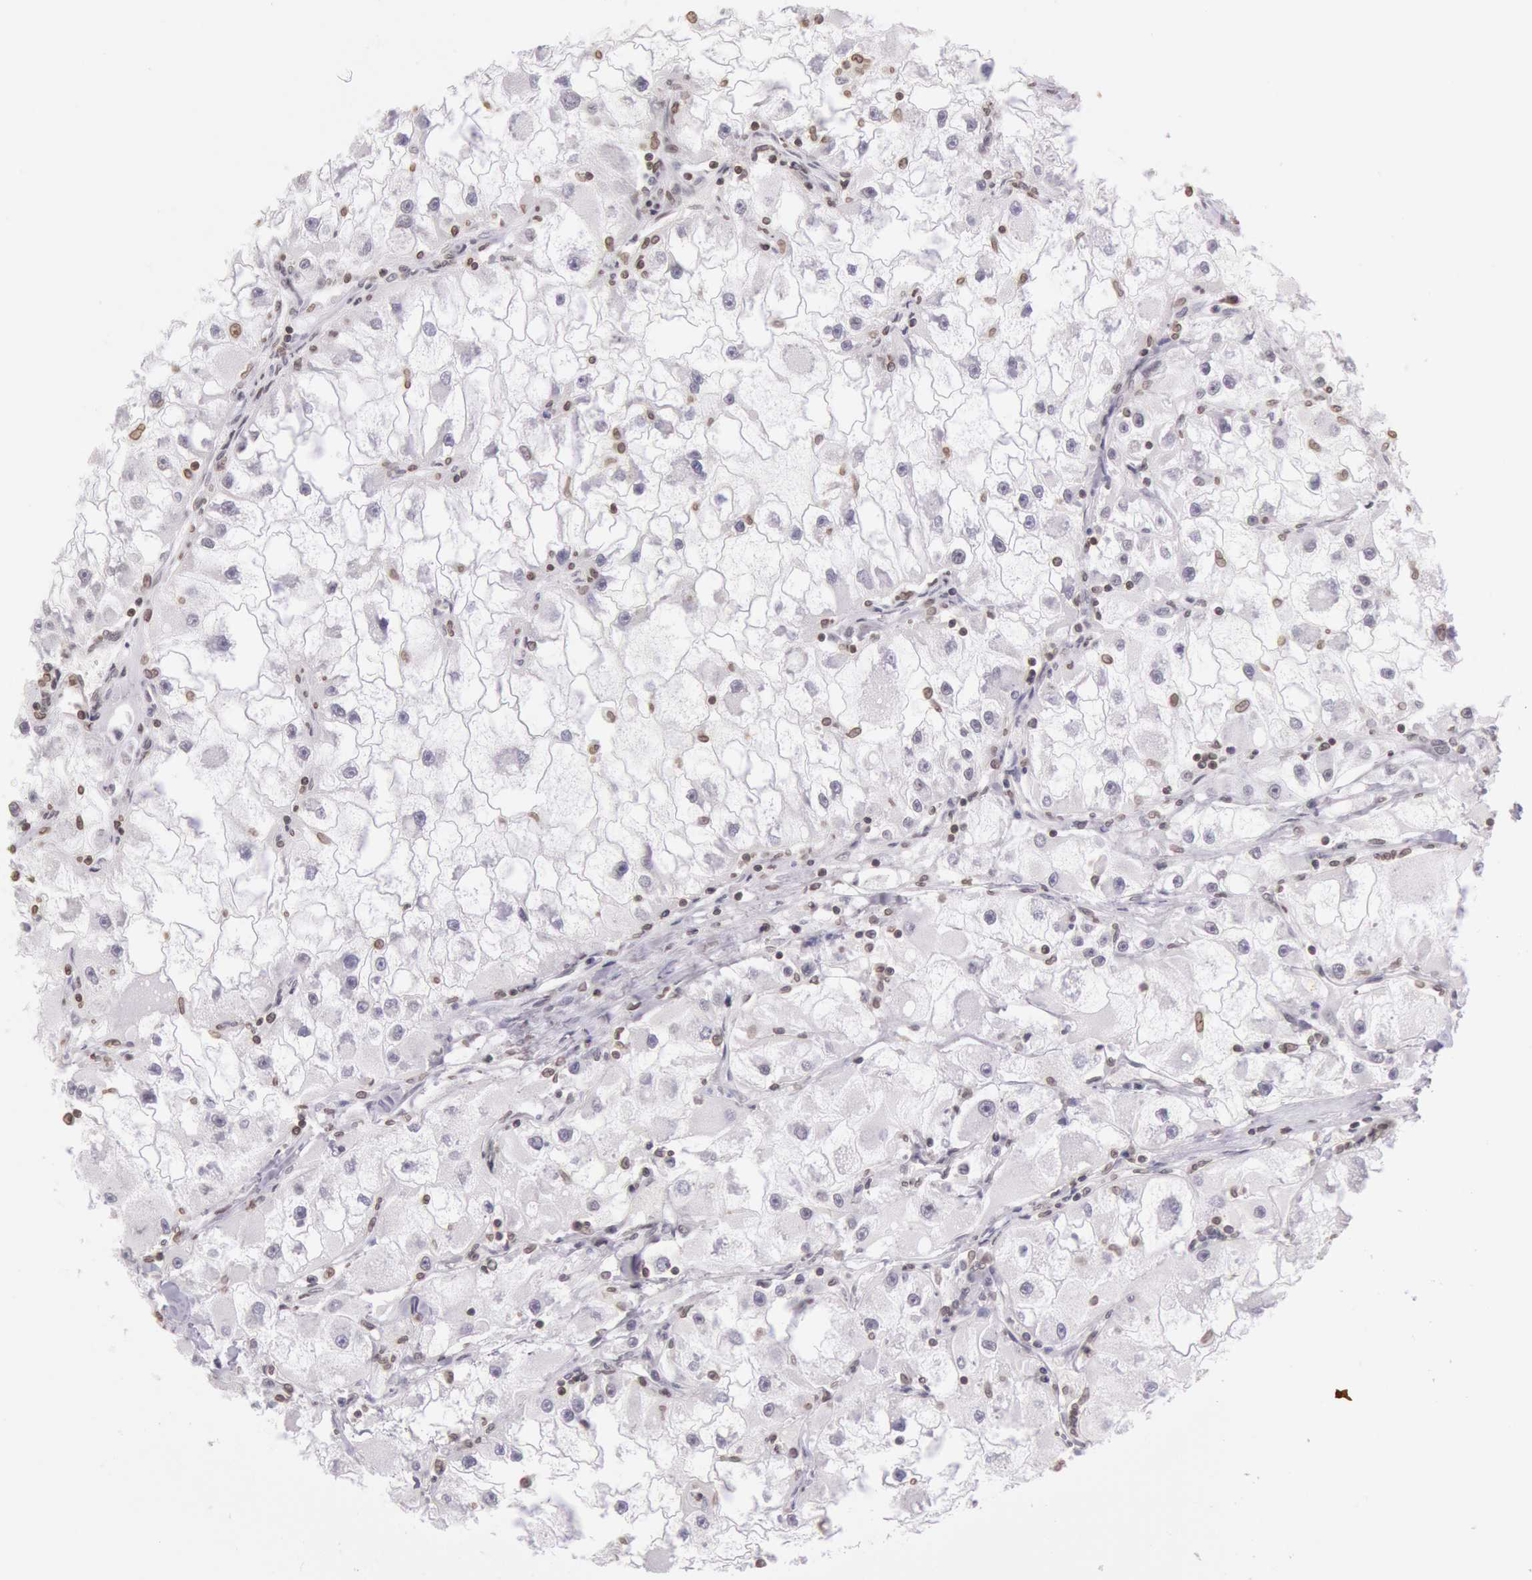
{"staining": {"intensity": "negative", "quantity": "none", "location": "none"}, "tissue": "renal cancer", "cell_type": "Tumor cells", "image_type": "cancer", "snomed": [{"axis": "morphology", "description": "Adenocarcinoma, NOS"}, {"axis": "topography", "description": "Kidney"}], "caption": "Tumor cells are negative for brown protein staining in renal adenocarcinoma.", "gene": "HIF1A", "patient": {"sex": "female", "age": 73}}